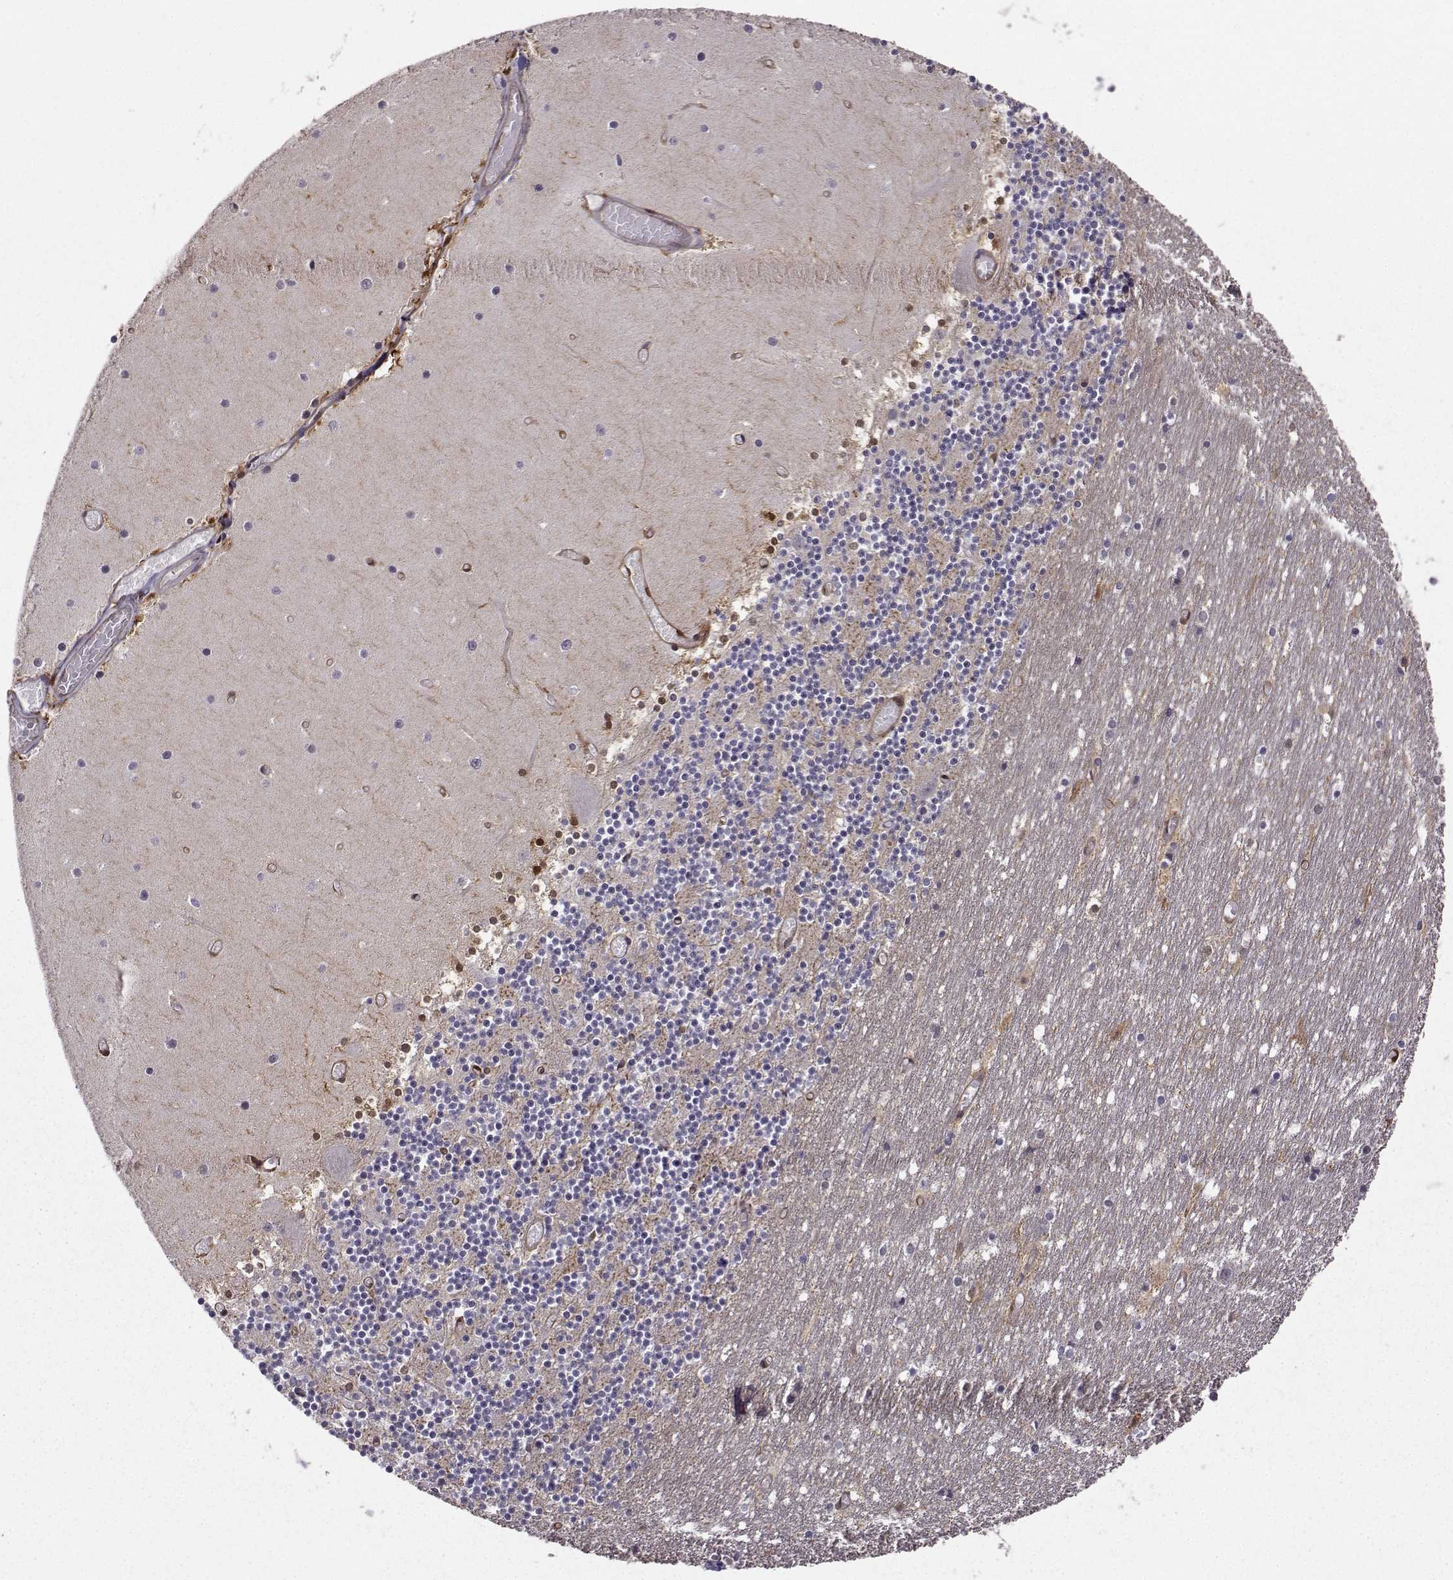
{"staining": {"intensity": "moderate", "quantity": "<25%", "location": "cytoplasmic/membranous"}, "tissue": "cerebellum", "cell_type": "Cells in granular layer", "image_type": "normal", "snomed": [{"axis": "morphology", "description": "Normal tissue, NOS"}, {"axis": "topography", "description": "Cerebellum"}], "caption": "This micrograph exhibits immunohistochemistry staining of normal human cerebellum, with low moderate cytoplasmic/membranous expression in about <25% of cells in granular layer.", "gene": "NQO1", "patient": {"sex": "female", "age": 28}}